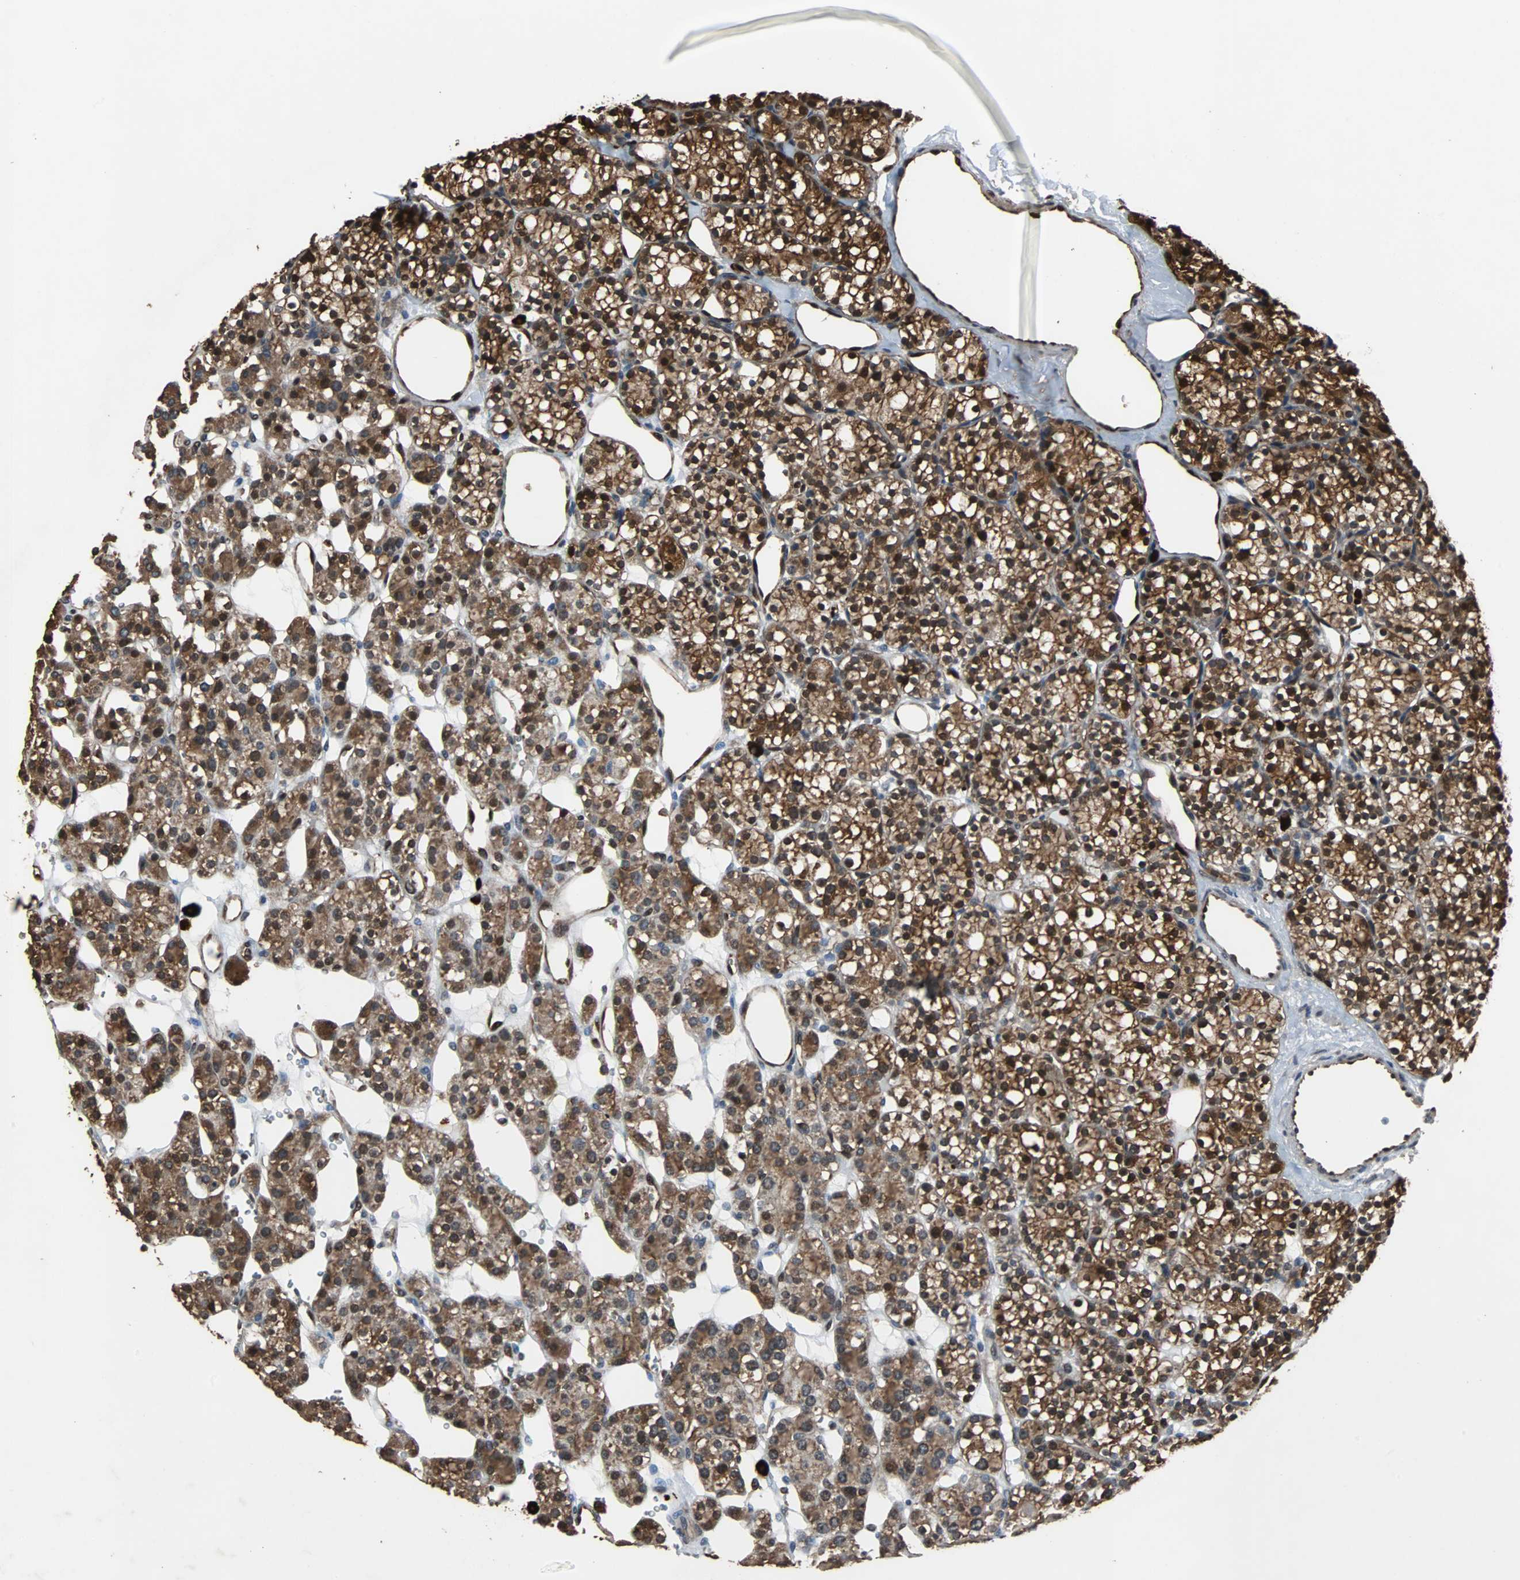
{"staining": {"intensity": "strong", "quantity": ">75%", "location": "cytoplasmic/membranous,nuclear"}, "tissue": "parathyroid gland", "cell_type": "Glandular cells", "image_type": "normal", "snomed": [{"axis": "morphology", "description": "Normal tissue, NOS"}, {"axis": "topography", "description": "Parathyroid gland"}], "caption": "An immunohistochemistry image of benign tissue is shown. Protein staining in brown shows strong cytoplasmic/membranous,nuclear positivity in parathyroid gland within glandular cells. Using DAB (3,3'-diaminobenzidine) (brown) and hematoxylin (blue) stains, captured at high magnification using brightfield microscopy.", "gene": "NDRG1", "patient": {"sex": "female", "age": 64}}